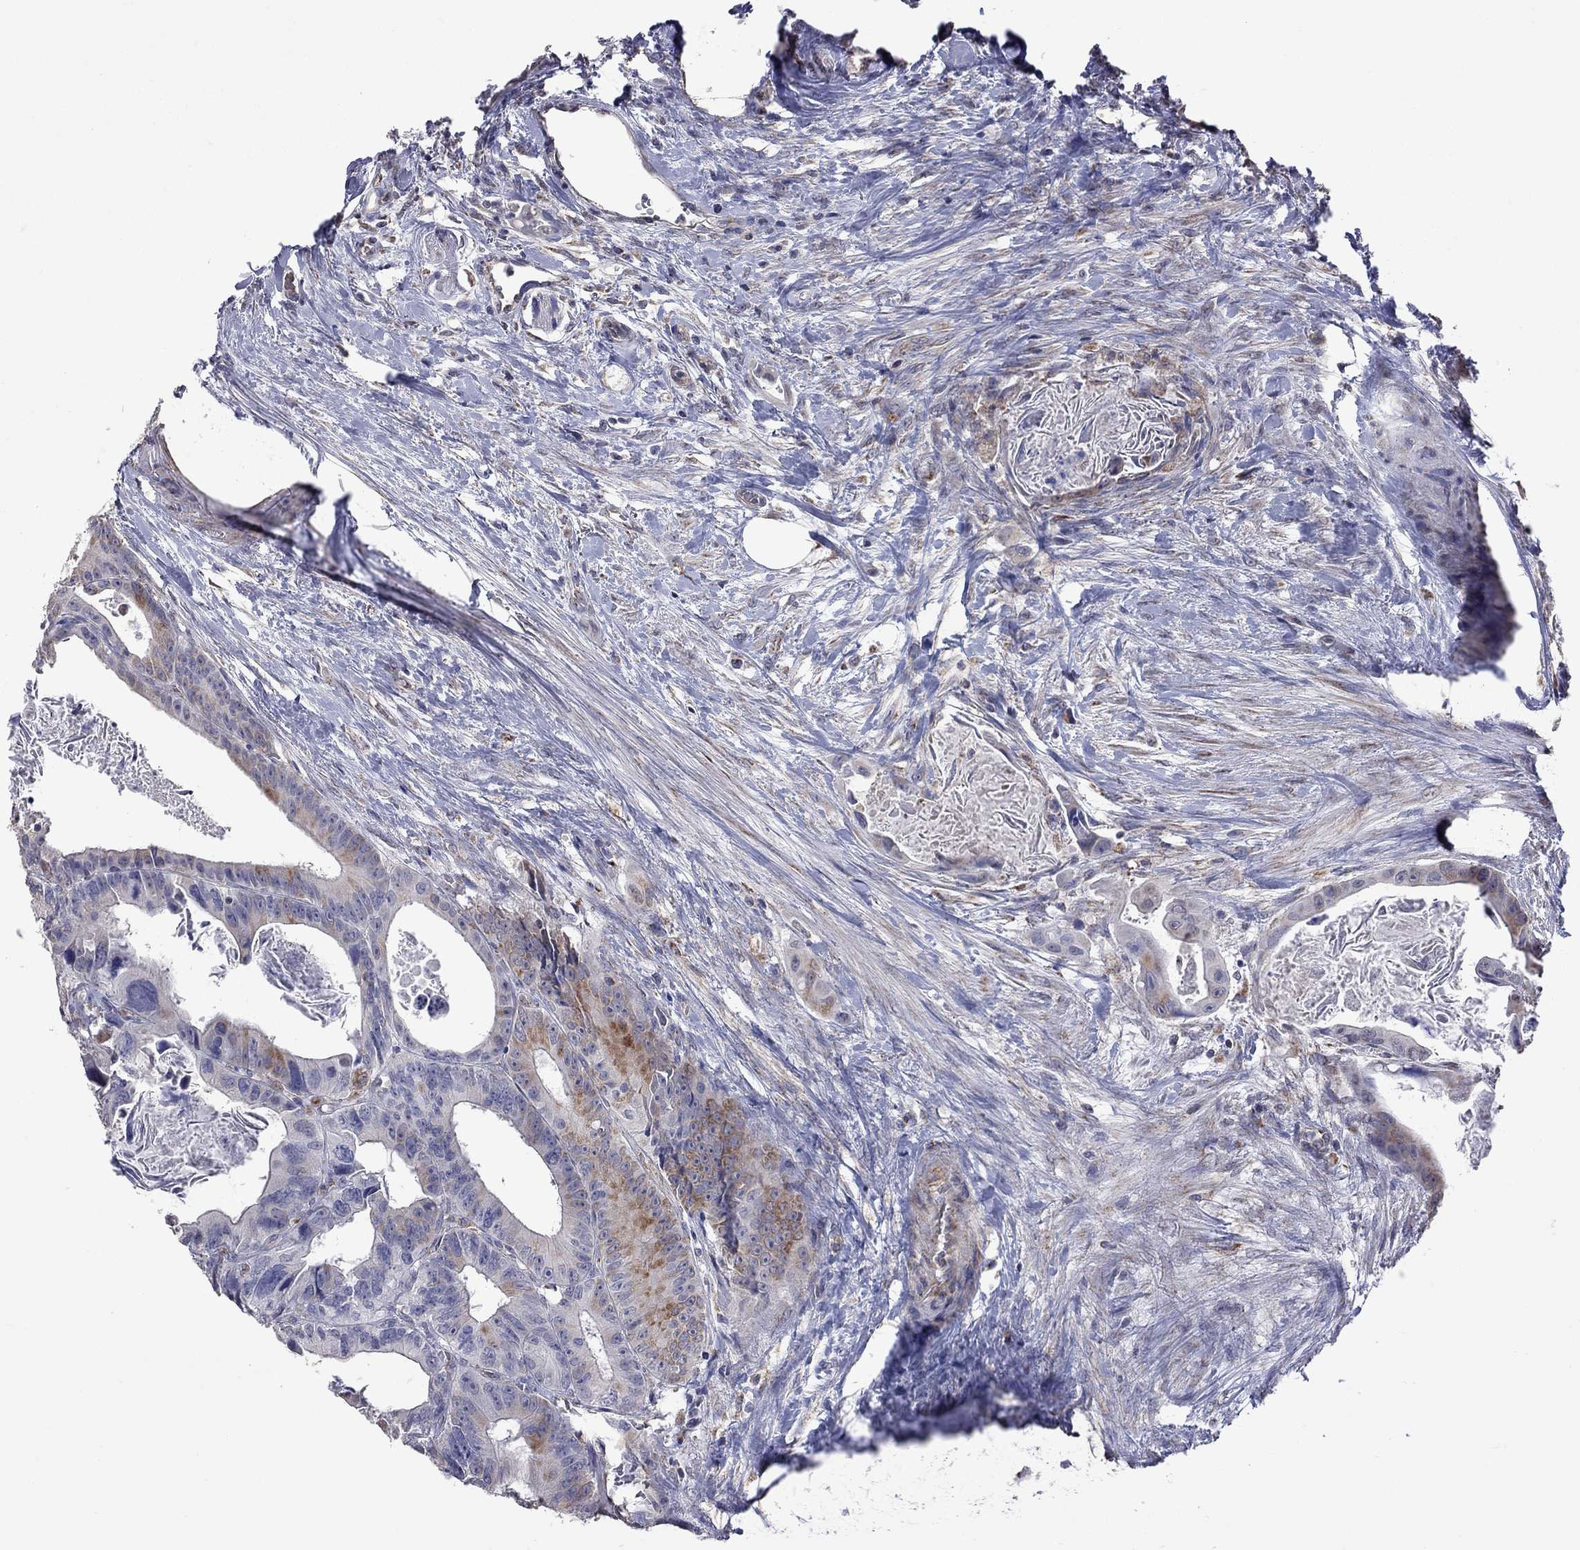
{"staining": {"intensity": "strong", "quantity": "<25%", "location": "cytoplasmic/membranous"}, "tissue": "colorectal cancer", "cell_type": "Tumor cells", "image_type": "cancer", "snomed": [{"axis": "morphology", "description": "Adenocarcinoma, NOS"}, {"axis": "topography", "description": "Rectum"}], "caption": "Strong cytoplasmic/membranous protein staining is identified in approximately <25% of tumor cells in colorectal cancer (adenocarcinoma).", "gene": "NDUFB1", "patient": {"sex": "male", "age": 64}}